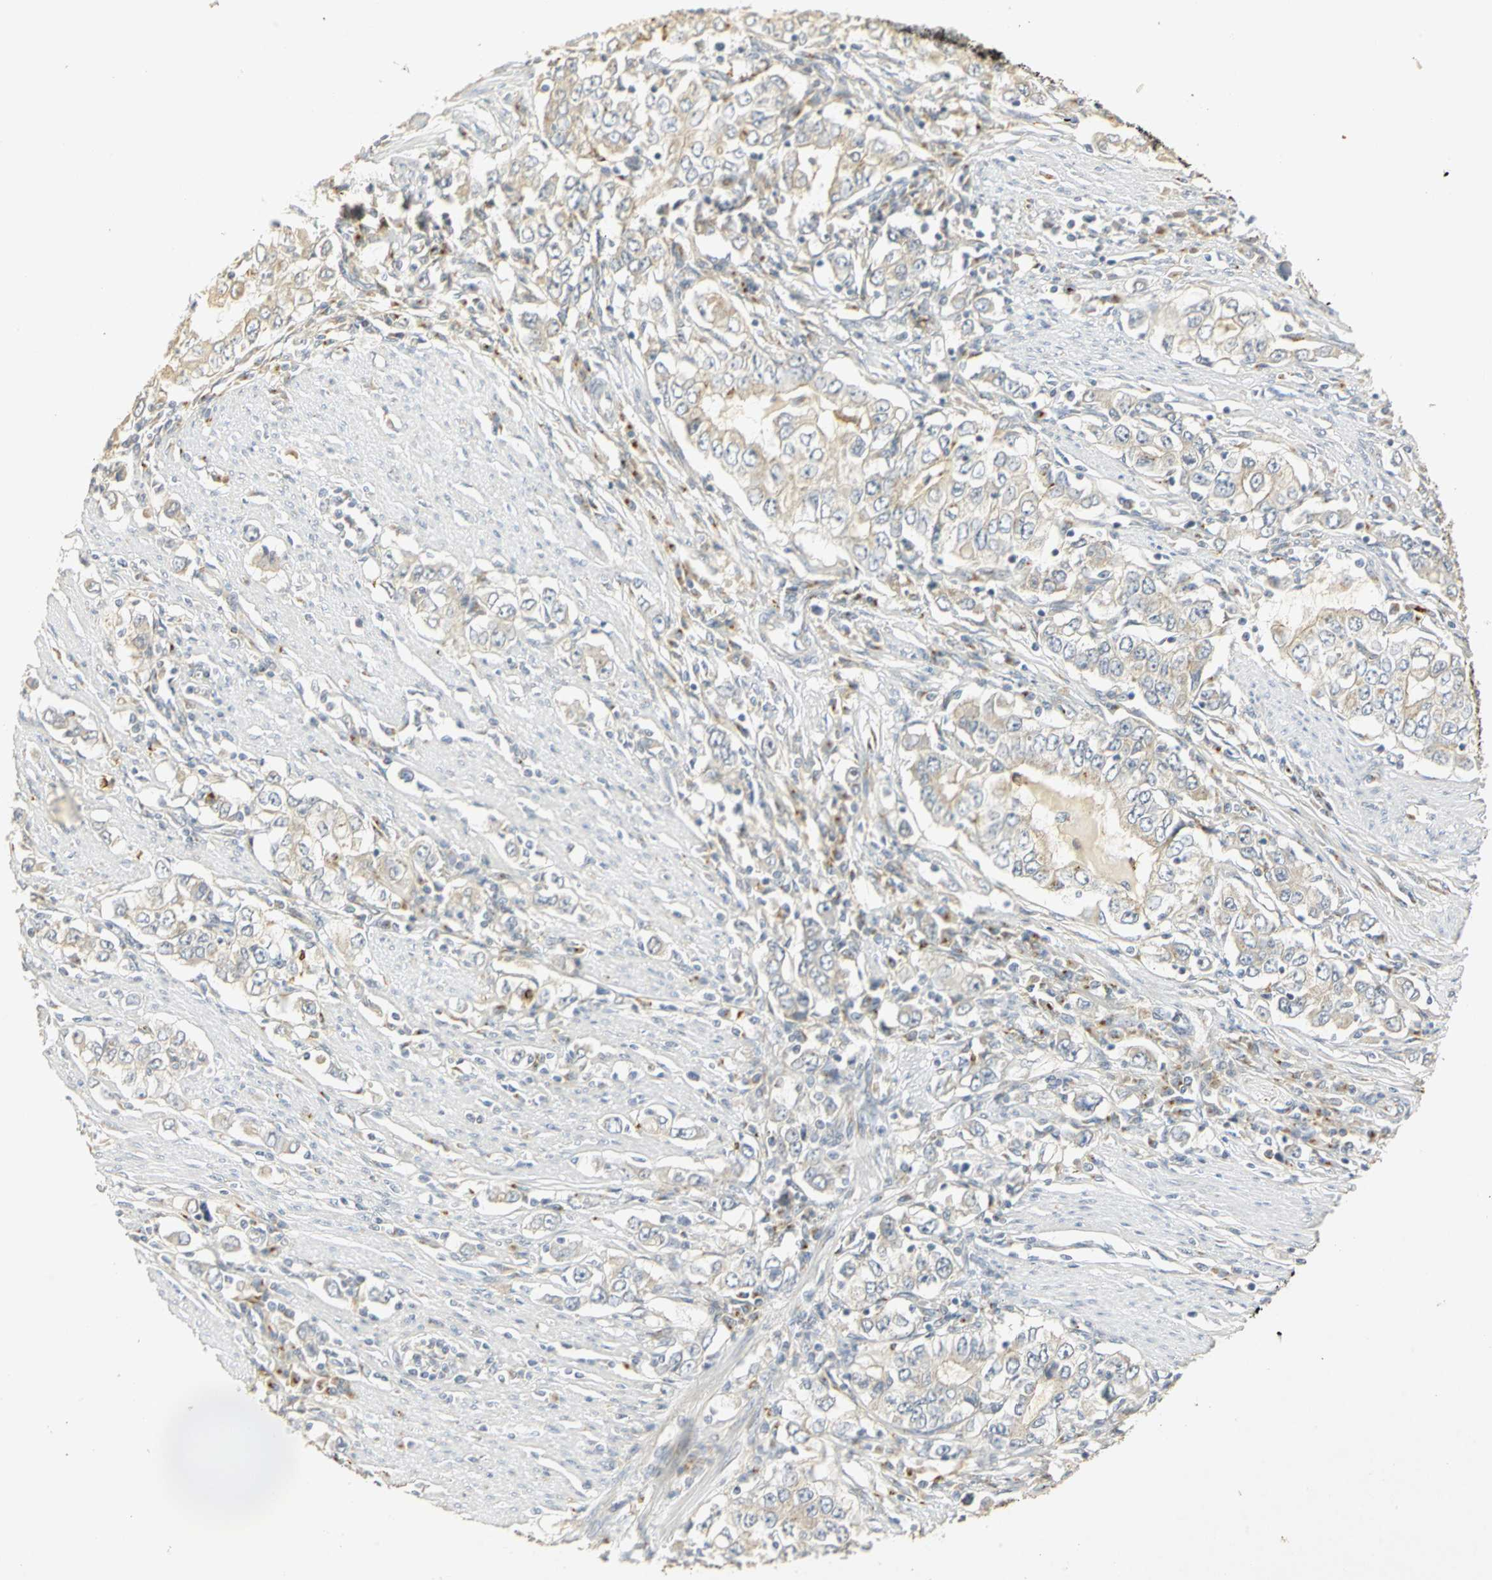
{"staining": {"intensity": "weak", "quantity": "<25%", "location": "cytoplasmic/membranous"}, "tissue": "stomach cancer", "cell_type": "Tumor cells", "image_type": "cancer", "snomed": [{"axis": "morphology", "description": "Adenocarcinoma, NOS"}, {"axis": "topography", "description": "Stomach, lower"}], "caption": "Tumor cells are negative for protein expression in human stomach cancer. (DAB (3,3'-diaminobenzidine) immunohistochemistry (IHC) visualized using brightfield microscopy, high magnification).", "gene": "TM9SF2", "patient": {"sex": "female", "age": 72}}